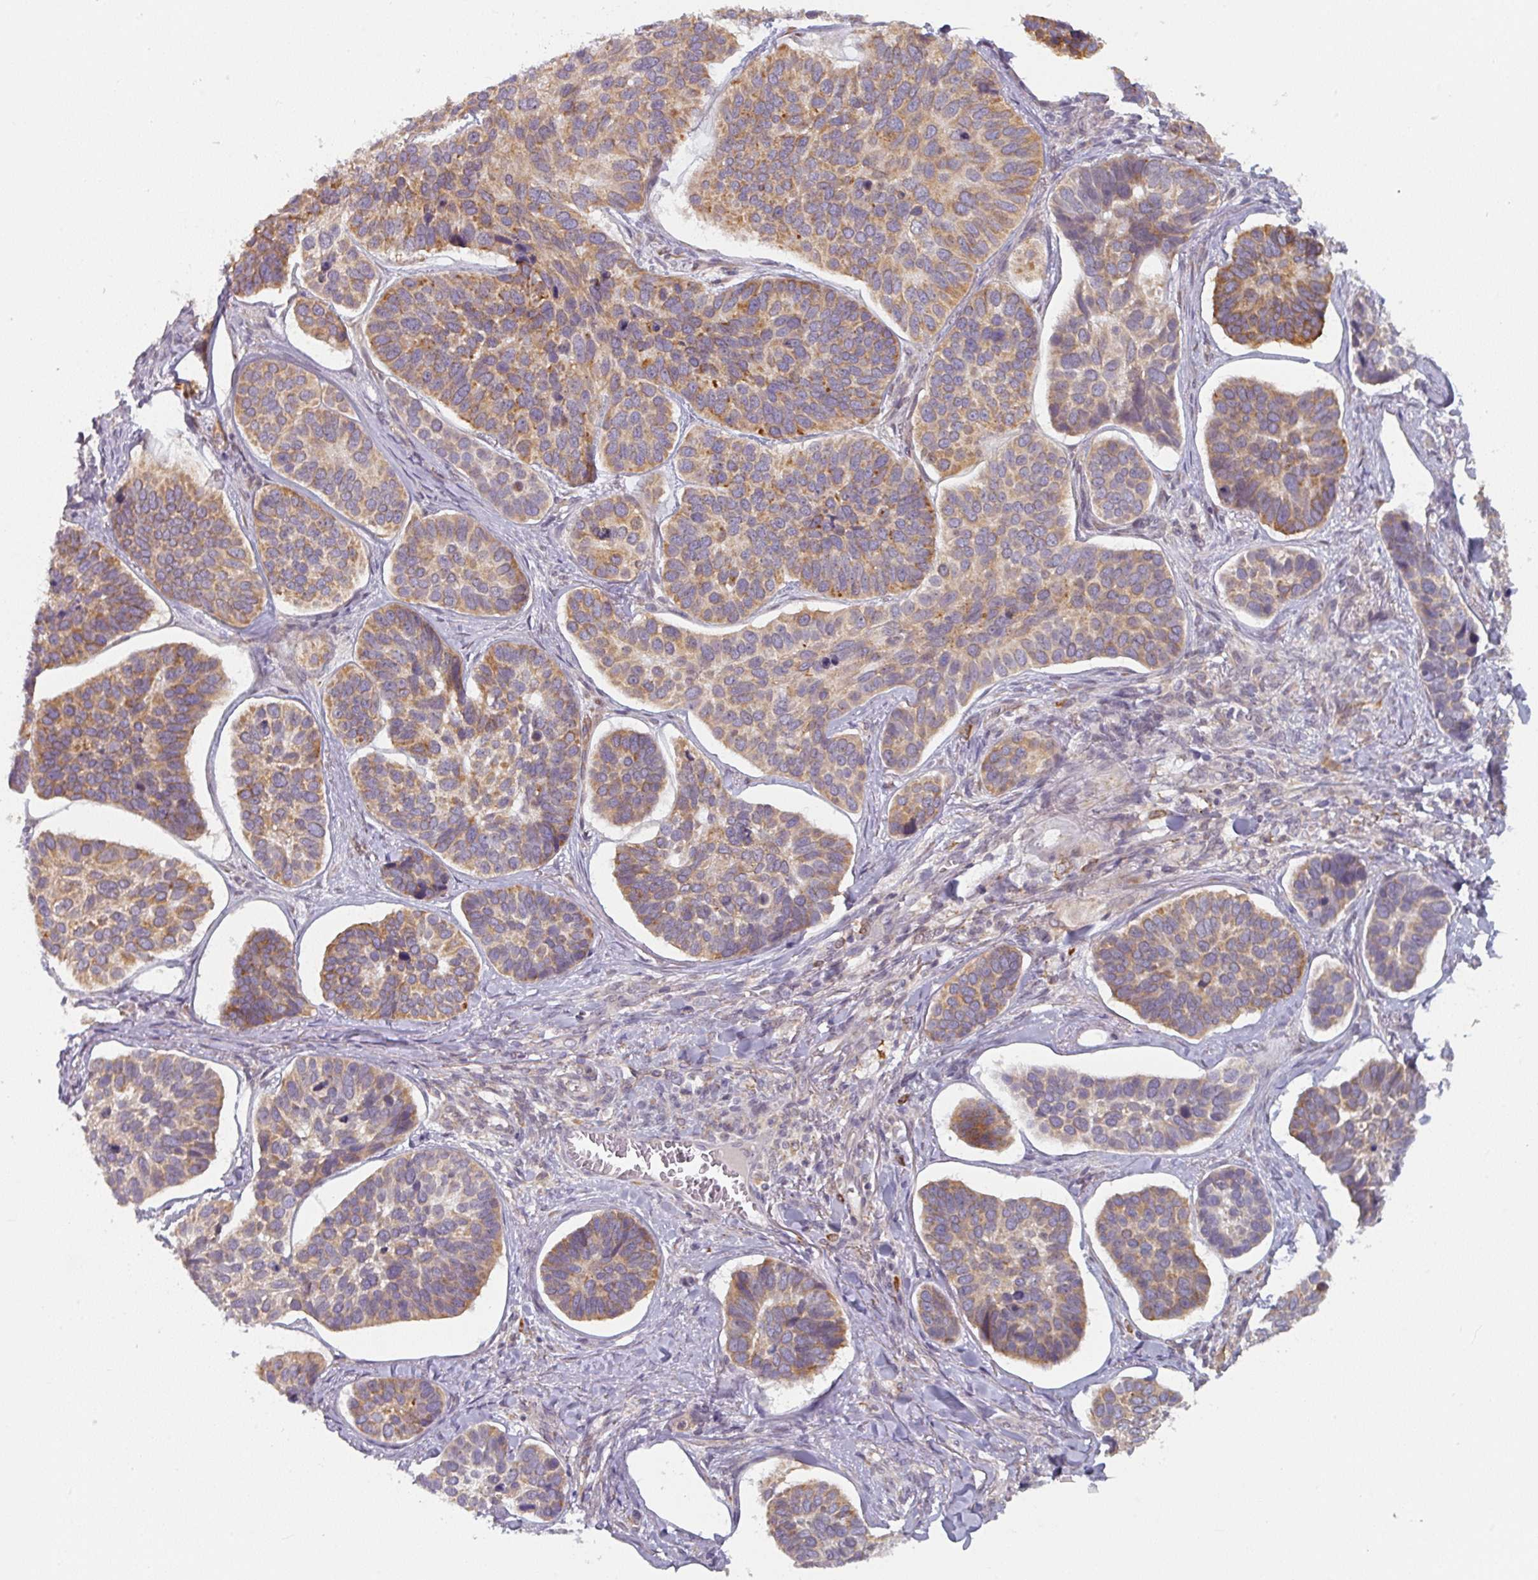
{"staining": {"intensity": "moderate", "quantity": ">75%", "location": "cytoplasmic/membranous"}, "tissue": "skin cancer", "cell_type": "Tumor cells", "image_type": "cancer", "snomed": [{"axis": "morphology", "description": "Basal cell carcinoma"}, {"axis": "topography", "description": "Skin"}], "caption": "Moderate cytoplasmic/membranous protein positivity is appreciated in approximately >75% of tumor cells in basal cell carcinoma (skin). The staining was performed using DAB, with brown indicating positive protein expression. Nuclei are stained blue with hematoxylin.", "gene": "TAPT1", "patient": {"sex": "male", "age": 62}}